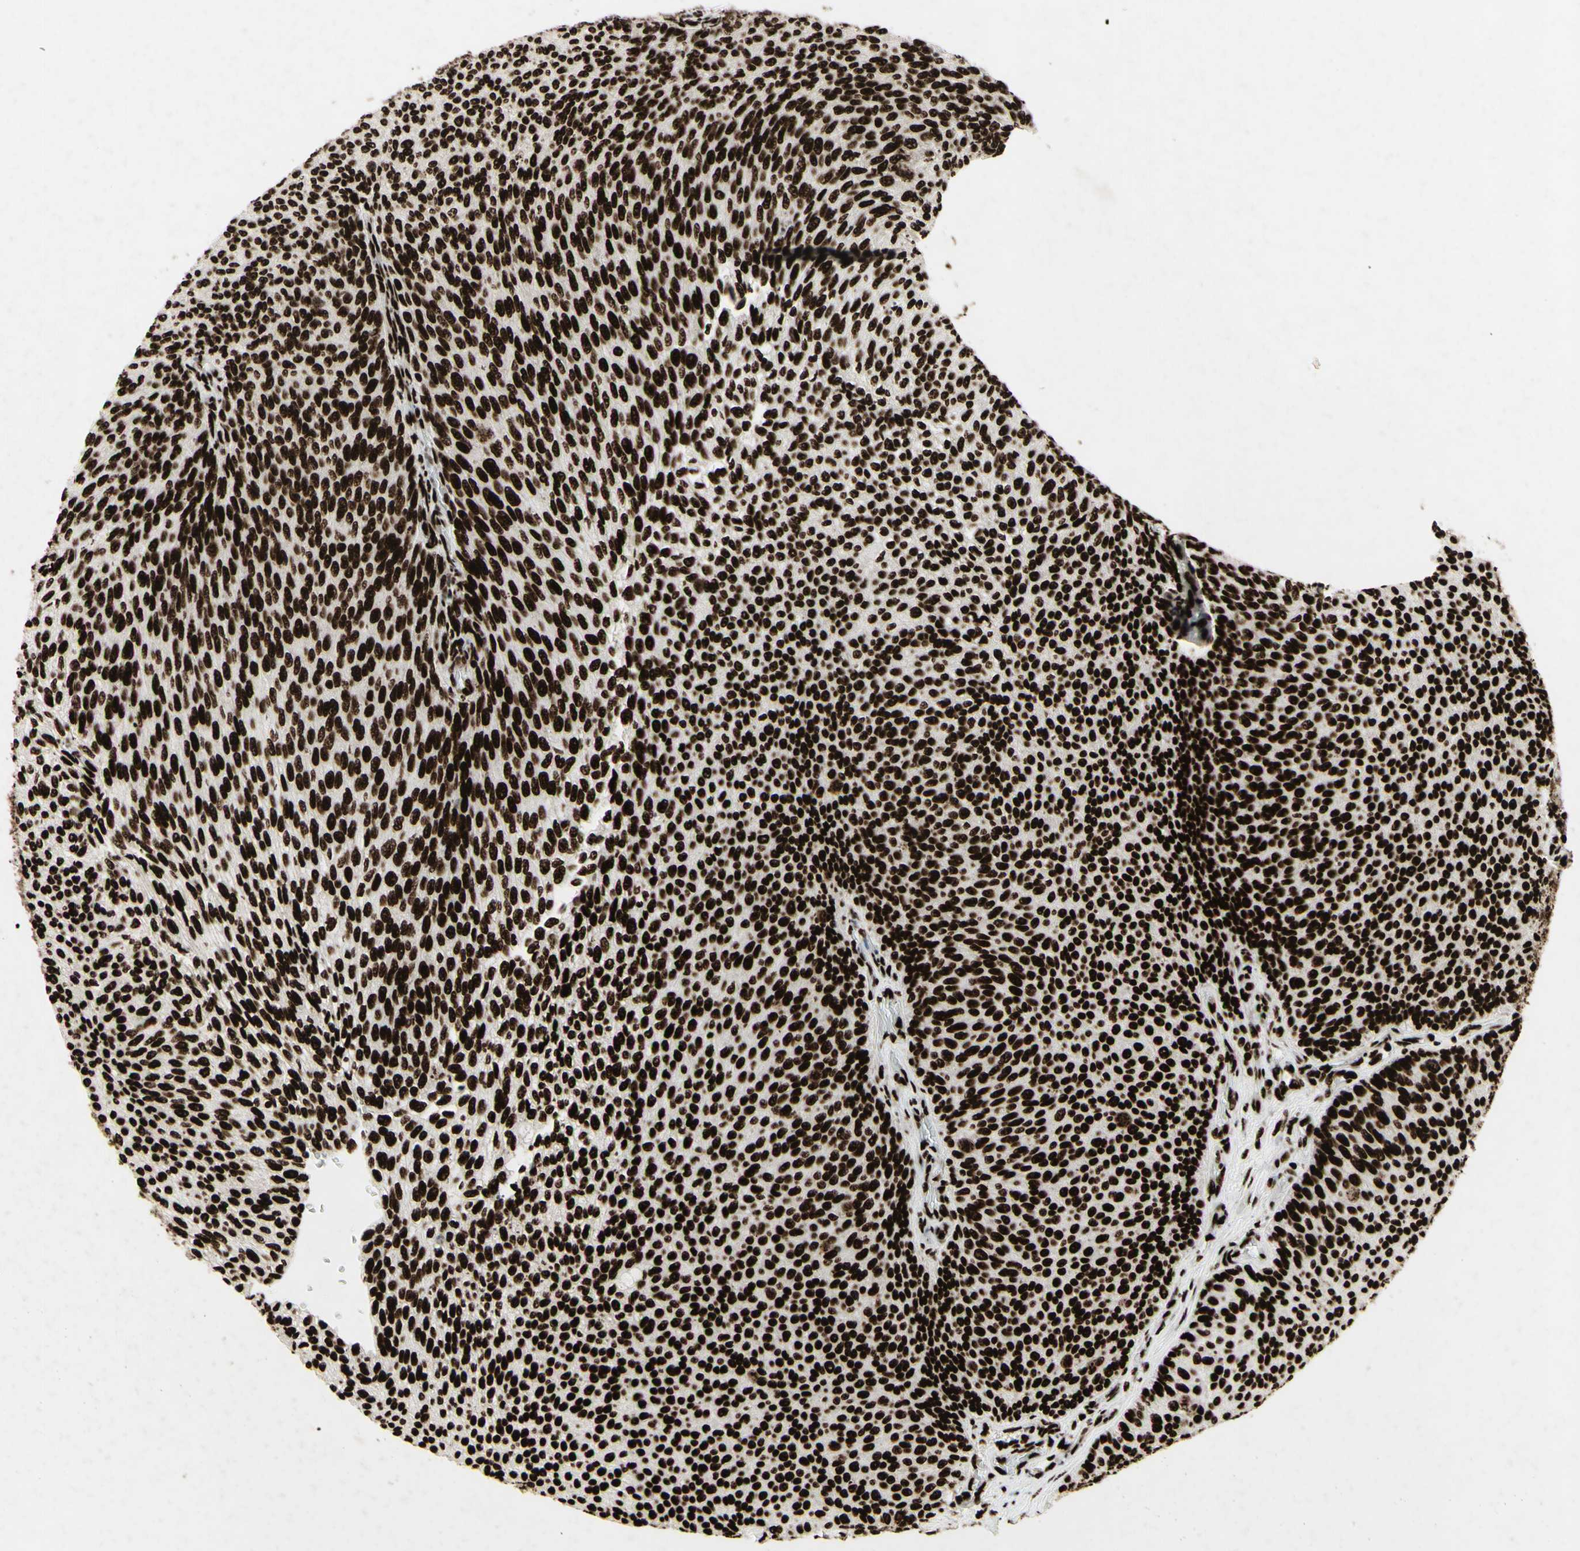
{"staining": {"intensity": "strong", "quantity": ">75%", "location": "nuclear"}, "tissue": "urothelial cancer", "cell_type": "Tumor cells", "image_type": "cancer", "snomed": [{"axis": "morphology", "description": "Urothelial carcinoma, Low grade"}, {"axis": "topography", "description": "Urinary bladder"}], "caption": "Tumor cells demonstrate strong nuclear expression in about >75% of cells in low-grade urothelial carcinoma.", "gene": "U2AF2", "patient": {"sex": "female", "age": 79}}